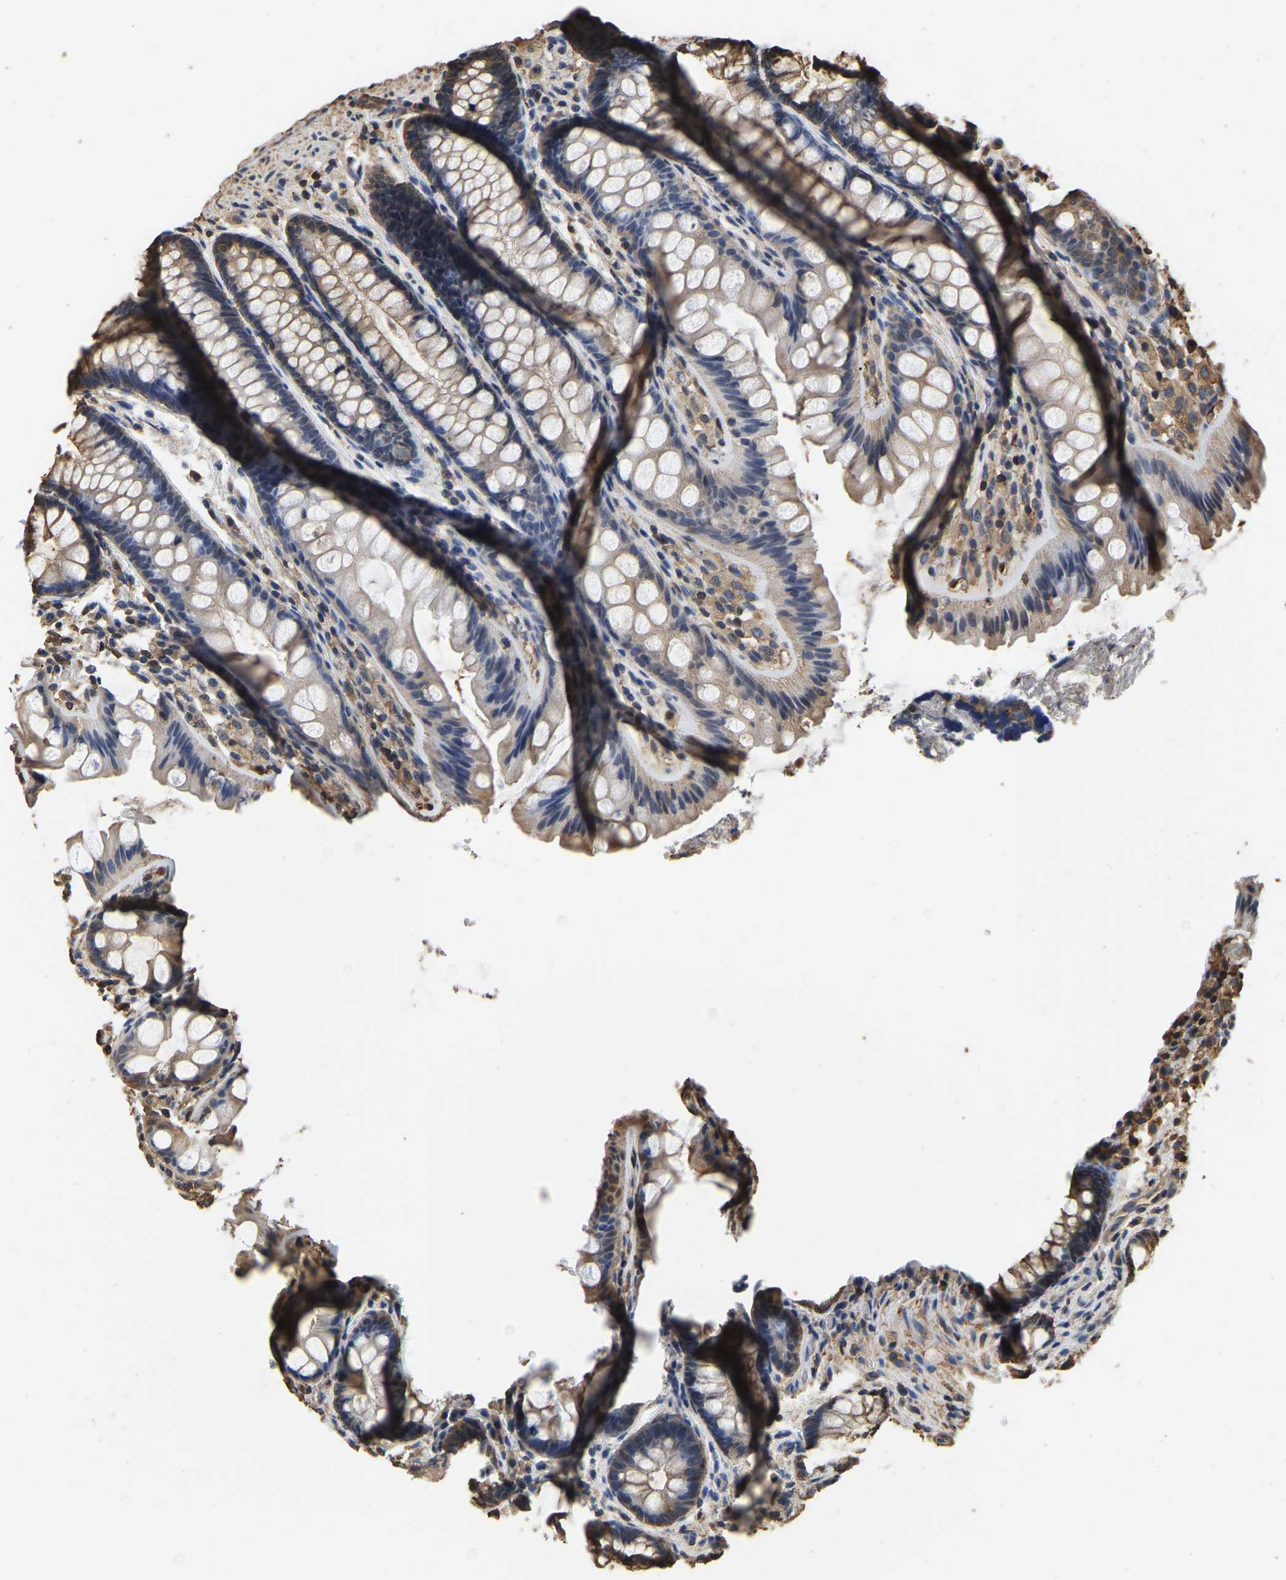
{"staining": {"intensity": "moderate", "quantity": "25%-75%", "location": "cytoplasmic/membranous"}, "tissue": "colon", "cell_type": "Endothelial cells", "image_type": "normal", "snomed": [{"axis": "morphology", "description": "Normal tissue, NOS"}, {"axis": "topography", "description": "Colon"}], "caption": "Endothelial cells reveal medium levels of moderate cytoplasmic/membranous expression in about 25%-75% of cells in unremarkable colon.", "gene": "LDHB", "patient": {"sex": "female", "age": 56}}